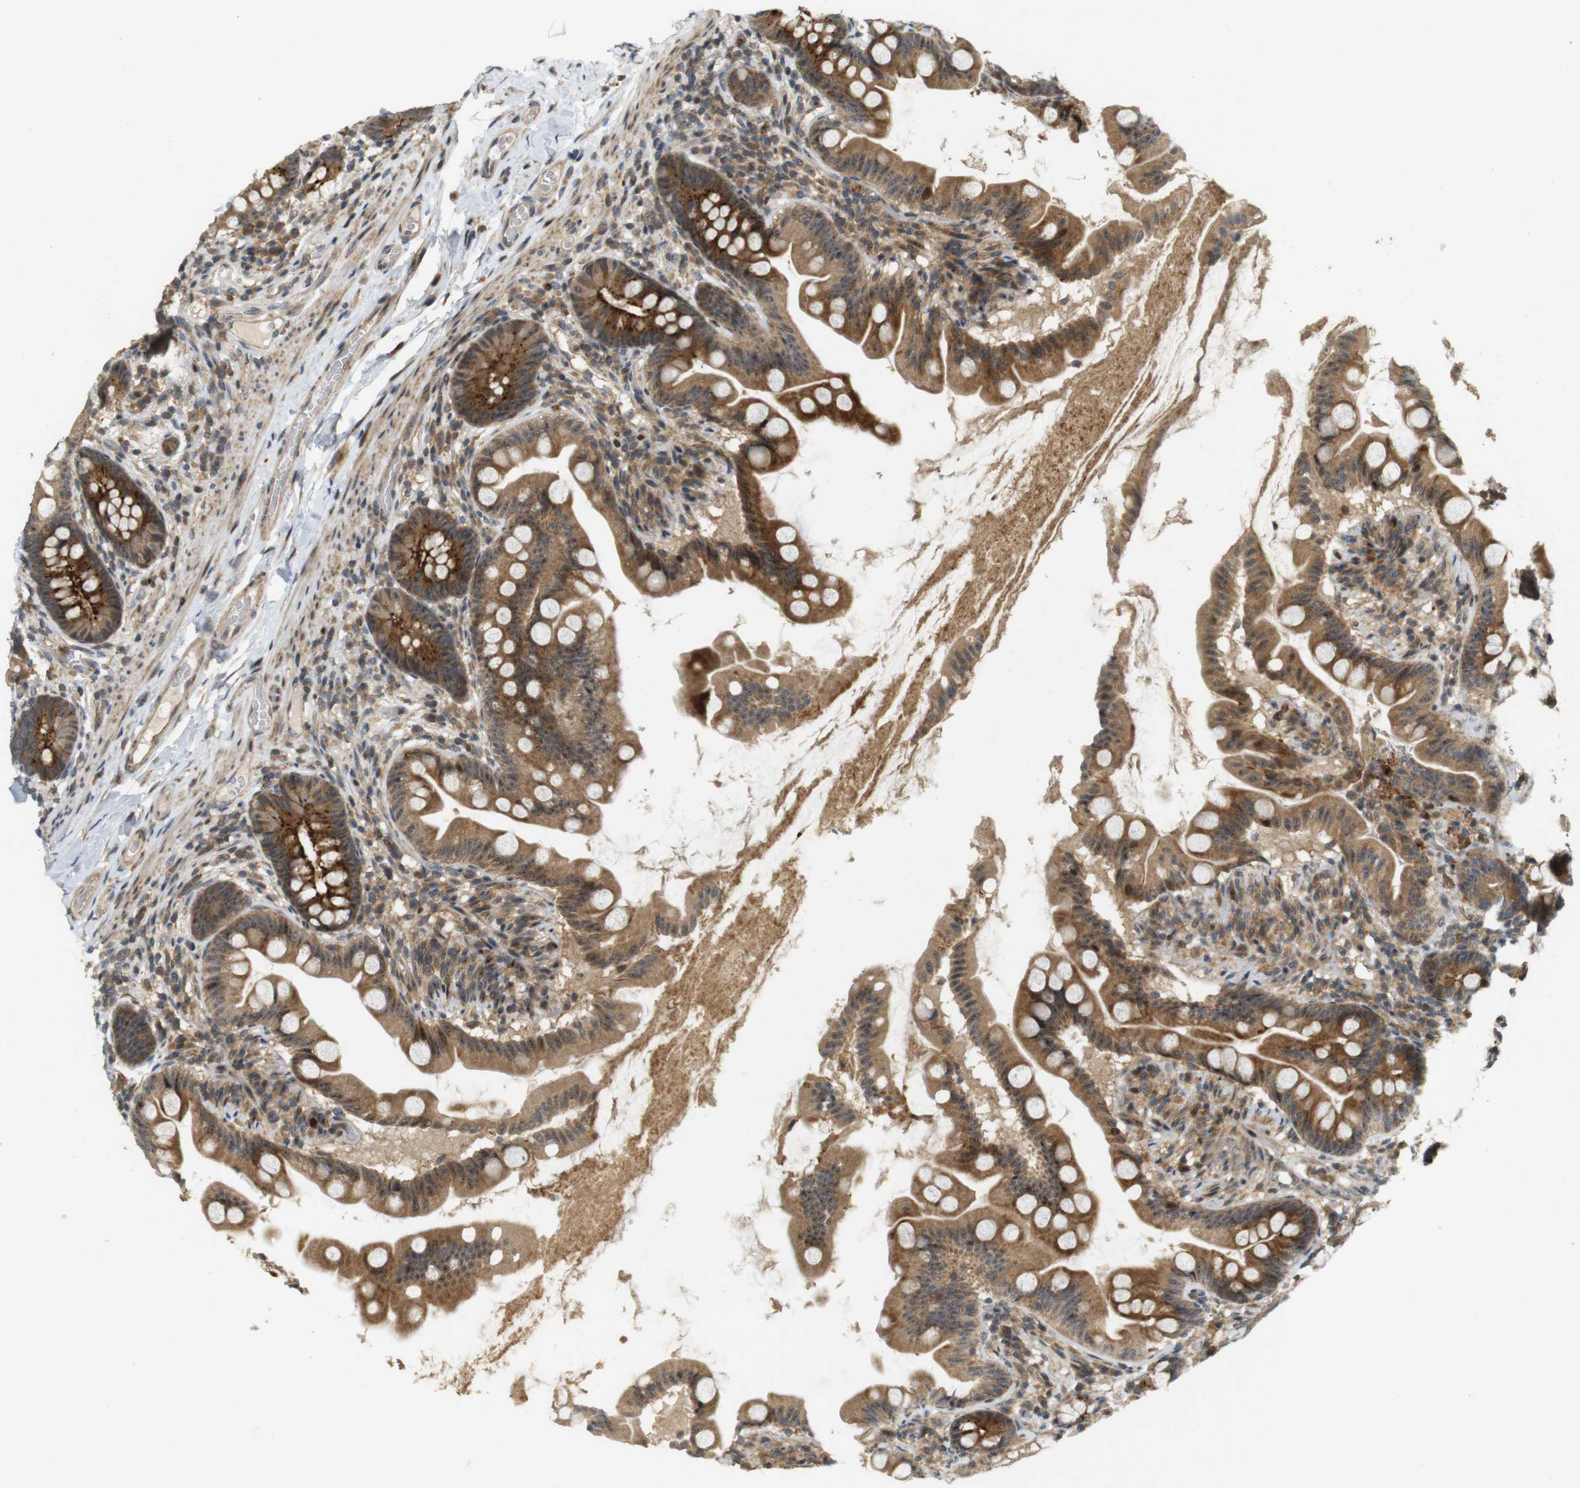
{"staining": {"intensity": "moderate", "quantity": ">75%", "location": "cytoplasmic/membranous,nuclear"}, "tissue": "small intestine", "cell_type": "Glandular cells", "image_type": "normal", "snomed": [{"axis": "morphology", "description": "Normal tissue, NOS"}, {"axis": "topography", "description": "Small intestine"}], "caption": "Immunohistochemical staining of benign human small intestine shows medium levels of moderate cytoplasmic/membranous,nuclear staining in about >75% of glandular cells.", "gene": "TMX3", "patient": {"sex": "female", "age": 56}}